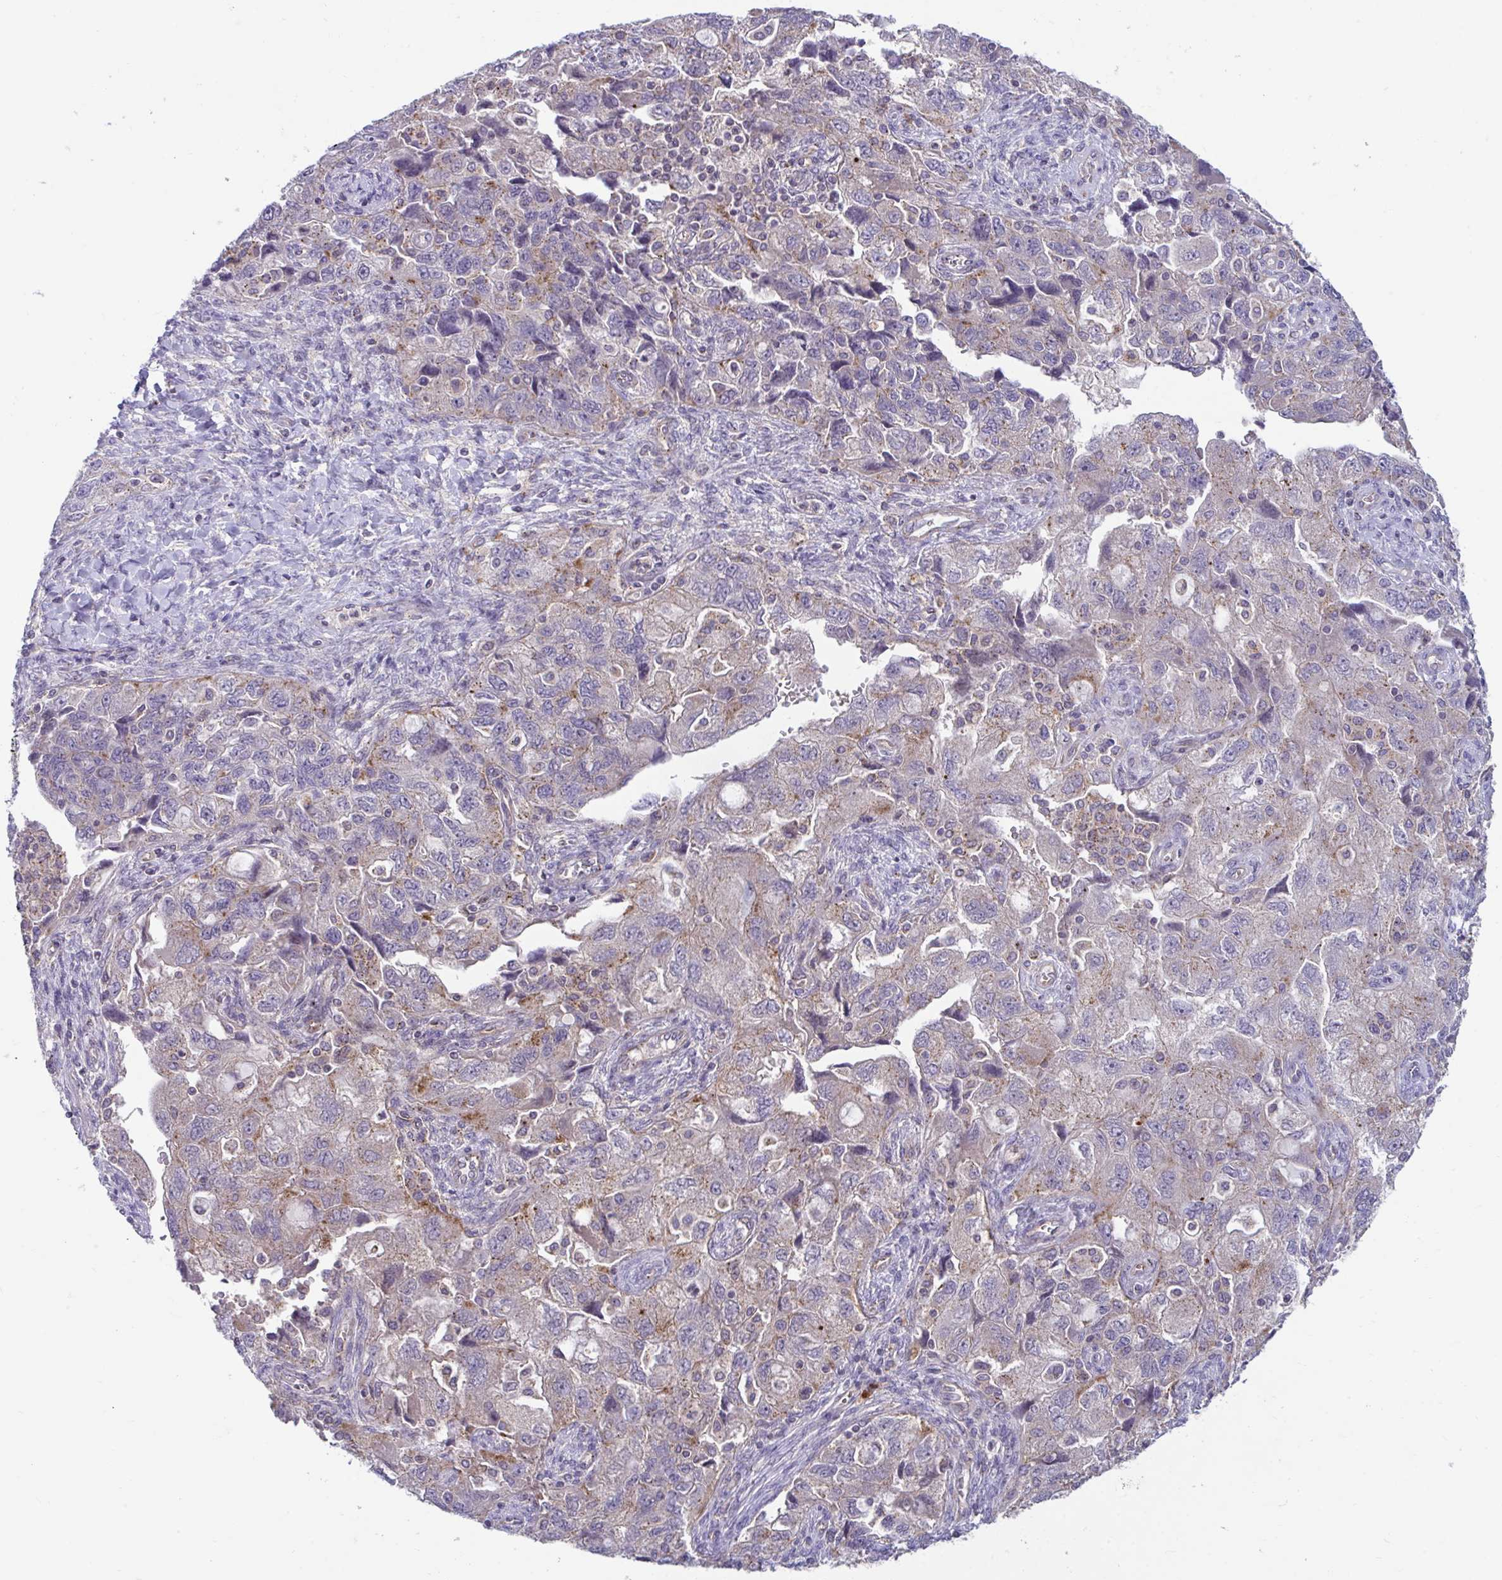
{"staining": {"intensity": "weak", "quantity": "<25%", "location": "cytoplasmic/membranous"}, "tissue": "ovarian cancer", "cell_type": "Tumor cells", "image_type": "cancer", "snomed": [{"axis": "morphology", "description": "Carcinoma, NOS"}, {"axis": "morphology", "description": "Cystadenocarcinoma, serous, NOS"}, {"axis": "topography", "description": "Ovary"}], "caption": "An immunohistochemistry (IHC) photomicrograph of ovarian cancer (serous cystadenocarcinoma) is shown. There is no staining in tumor cells of ovarian cancer (serous cystadenocarcinoma).", "gene": "IST1", "patient": {"sex": "female", "age": 69}}